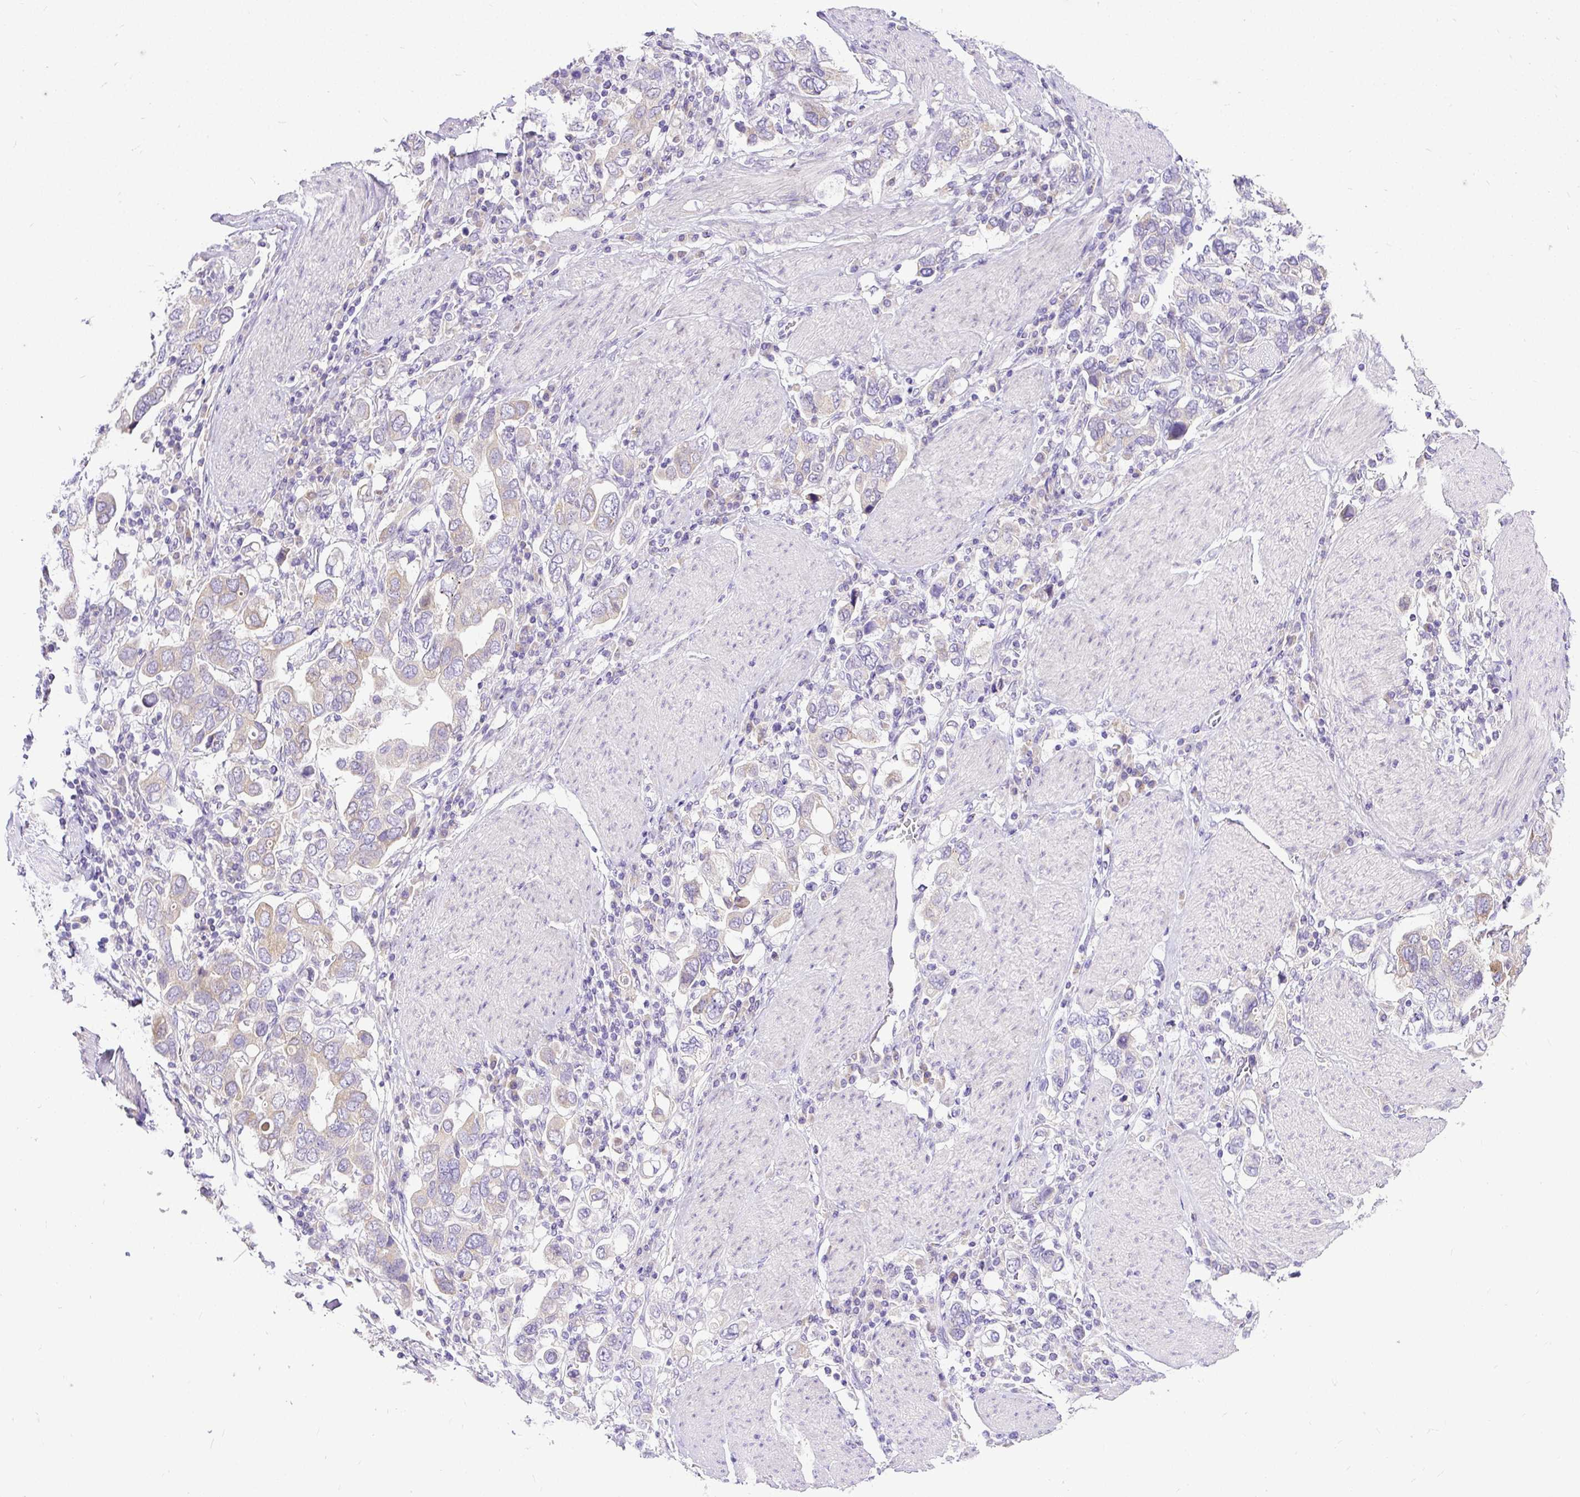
{"staining": {"intensity": "weak", "quantity": "<25%", "location": "cytoplasmic/membranous"}, "tissue": "stomach cancer", "cell_type": "Tumor cells", "image_type": "cancer", "snomed": [{"axis": "morphology", "description": "Adenocarcinoma, NOS"}, {"axis": "topography", "description": "Stomach, upper"}], "caption": "This is an immunohistochemistry (IHC) photomicrograph of stomach adenocarcinoma. There is no staining in tumor cells.", "gene": "AMFR", "patient": {"sex": "male", "age": 62}}